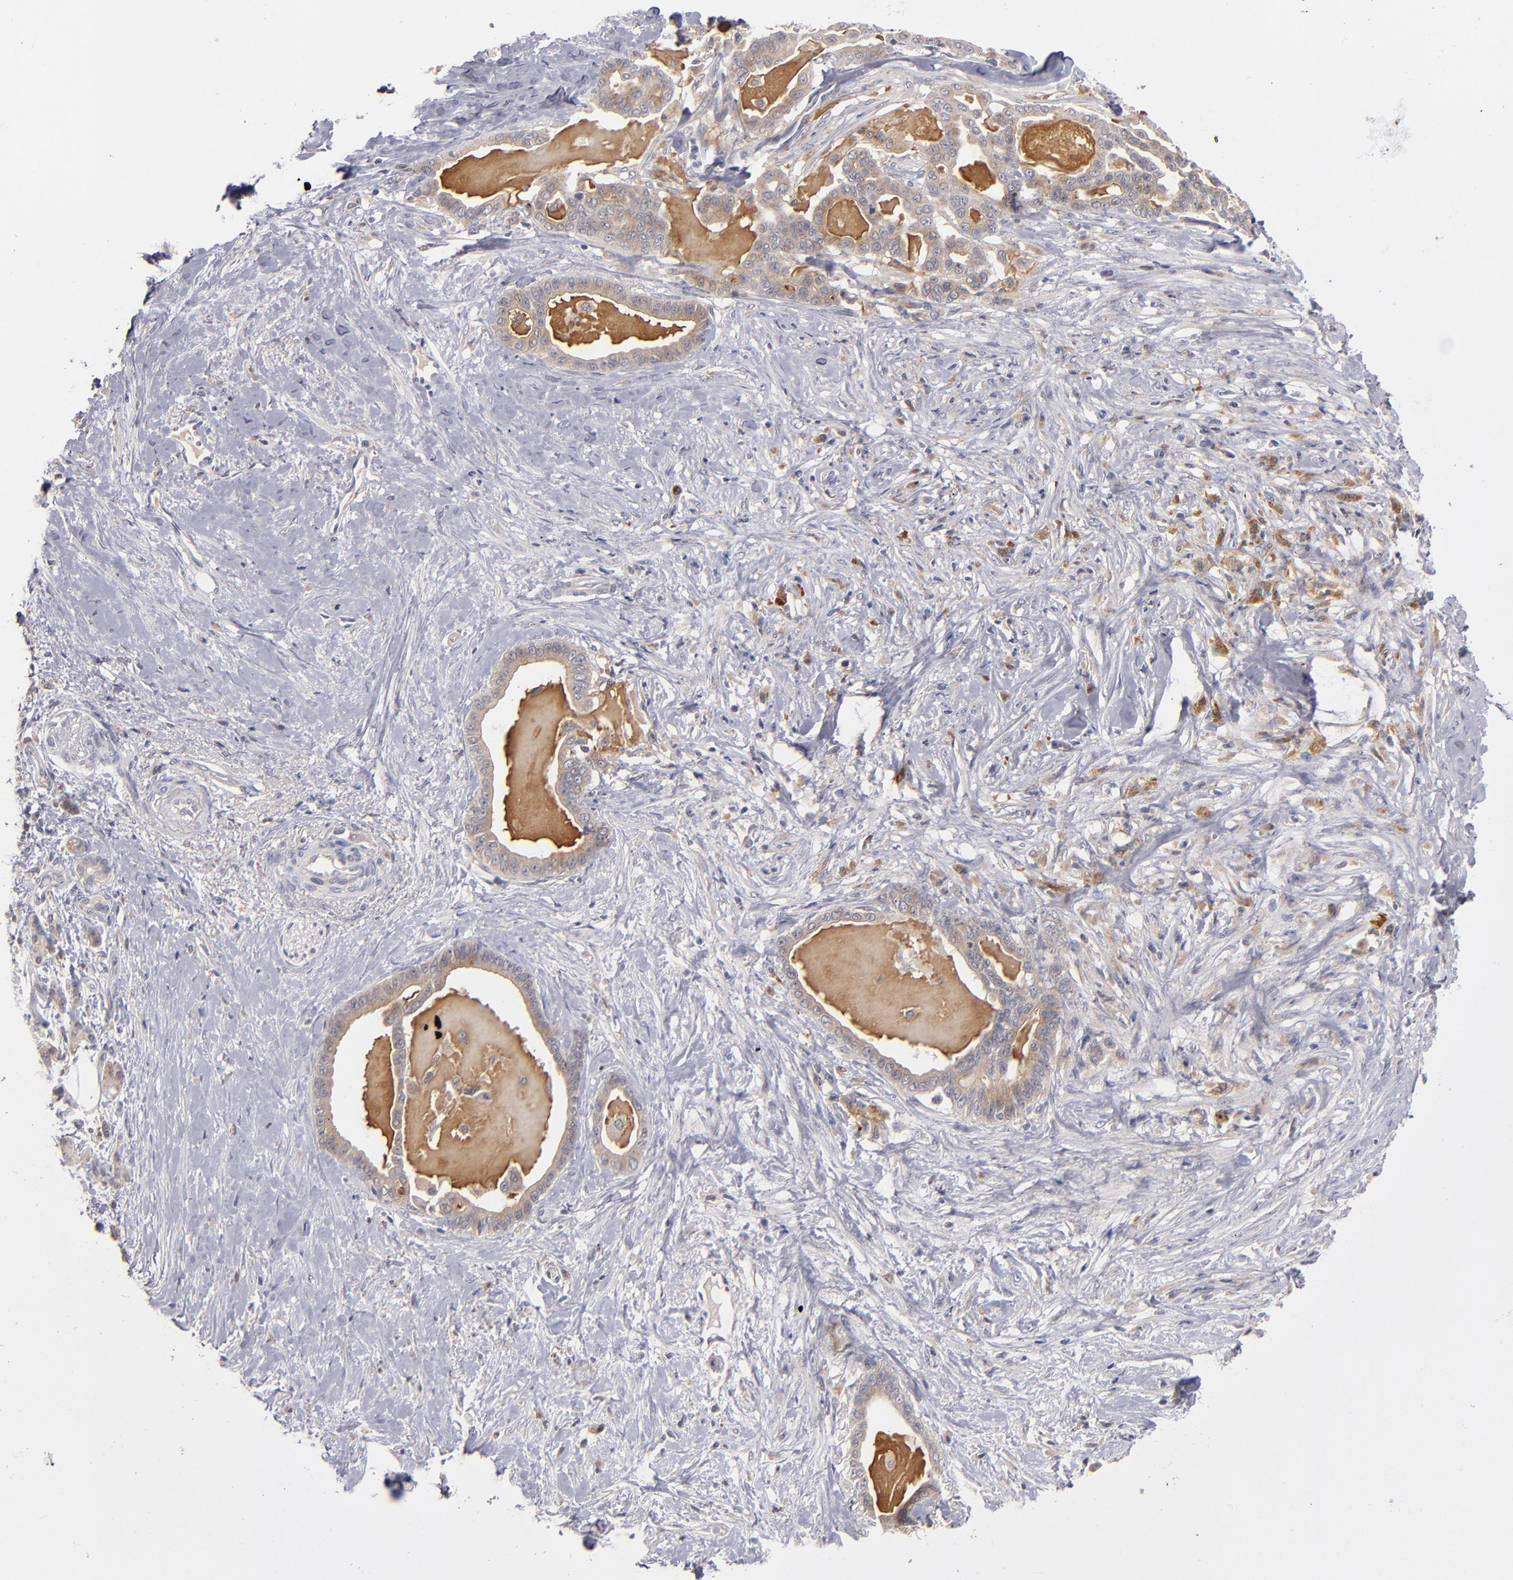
{"staining": {"intensity": "moderate", "quantity": ">75%", "location": "cytoplasmic/membranous"}, "tissue": "pancreatic cancer", "cell_type": "Tumor cells", "image_type": "cancer", "snomed": [{"axis": "morphology", "description": "Adenocarcinoma, NOS"}, {"axis": "topography", "description": "Pancreas"}], "caption": "An immunohistochemistry (IHC) micrograph of tumor tissue is shown. Protein staining in brown highlights moderate cytoplasmic/membranous positivity in pancreatic cancer (adenocarcinoma) within tumor cells.", "gene": "EXD2", "patient": {"sex": "male", "age": 63}}